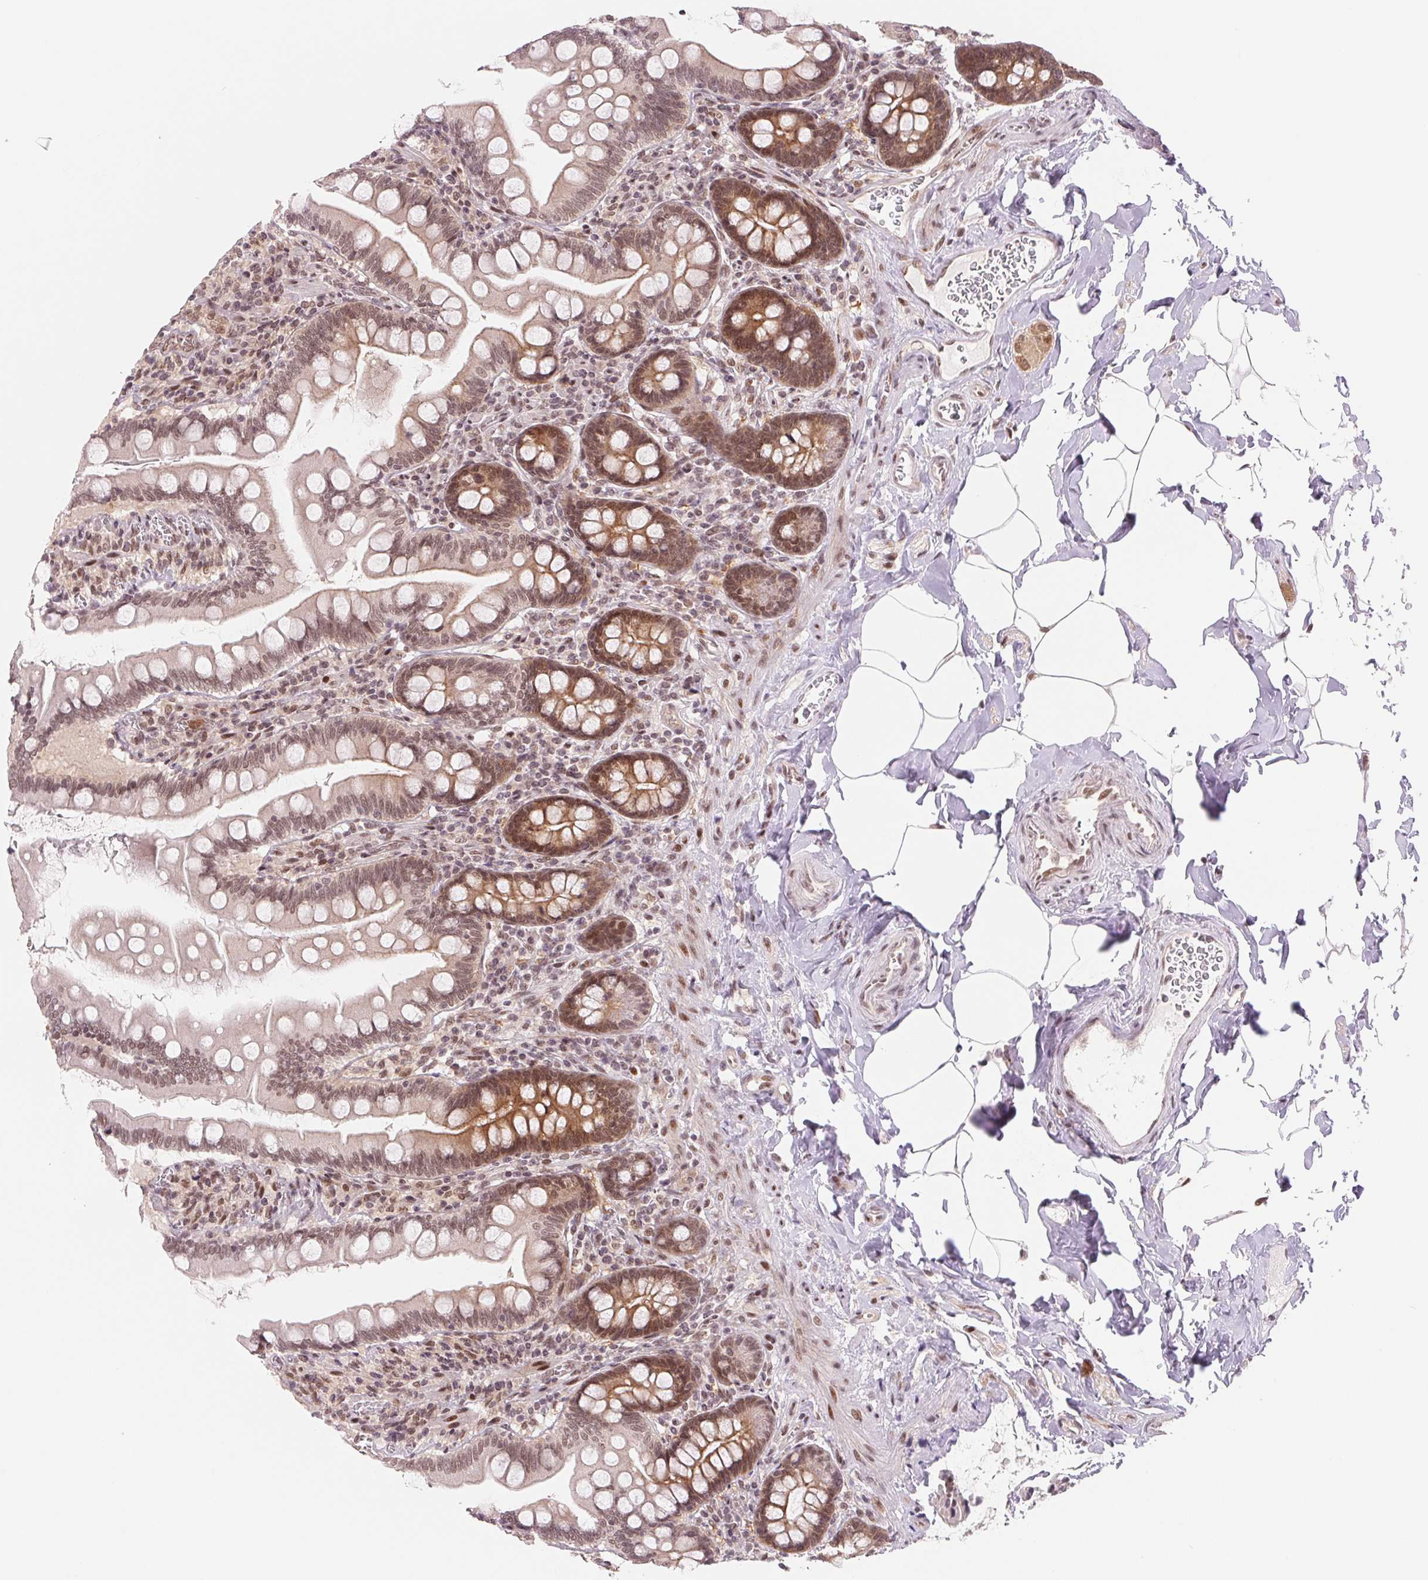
{"staining": {"intensity": "moderate", "quantity": "25%-75%", "location": "cytoplasmic/membranous,nuclear"}, "tissue": "small intestine", "cell_type": "Glandular cells", "image_type": "normal", "snomed": [{"axis": "morphology", "description": "Normal tissue, NOS"}, {"axis": "topography", "description": "Small intestine"}], "caption": "A brown stain highlights moderate cytoplasmic/membranous,nuclear positivity of a protein in glandular cells of unremarkable small intestine.", "gene": "DNAJB6", "patient": {"sex": "female", "age": 56}}